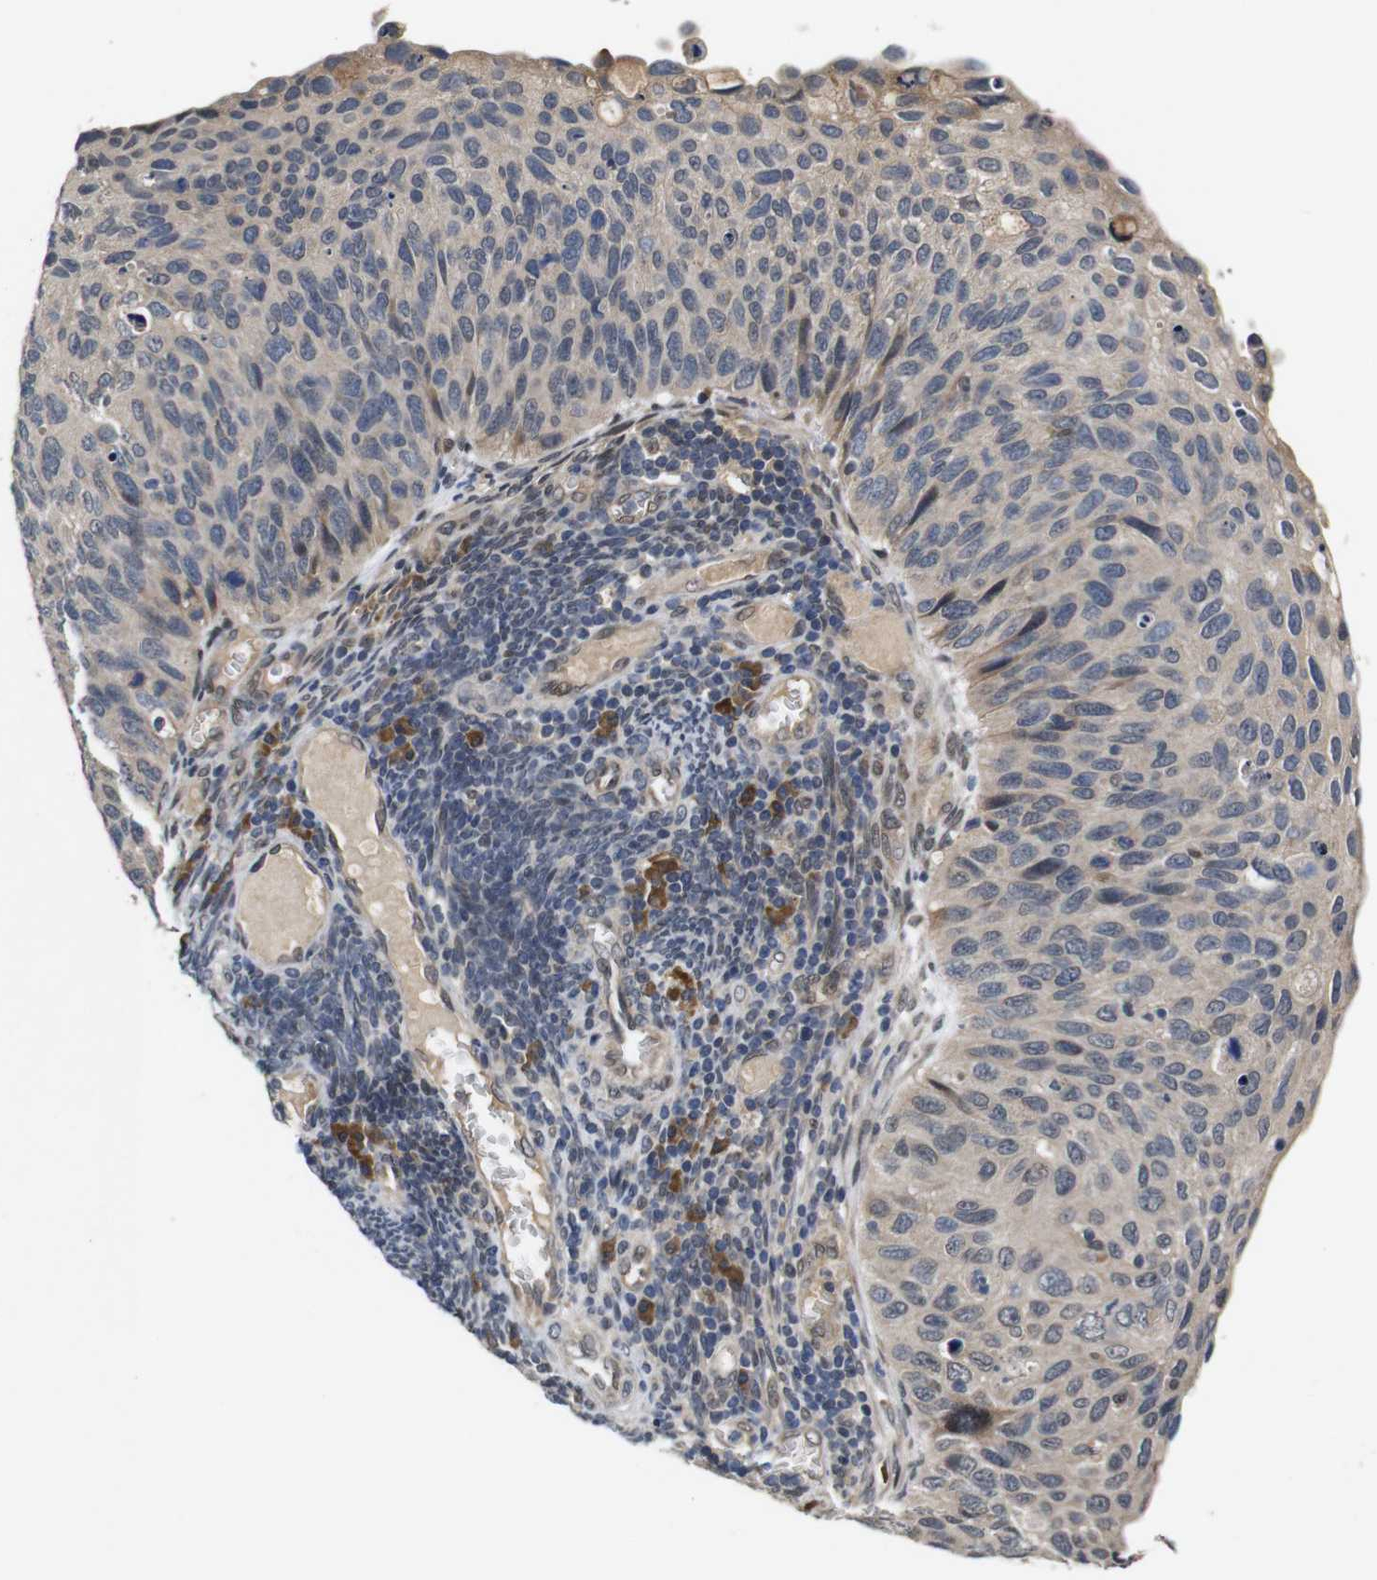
{"staining": {"intensity": "weak", "quantity": "<25%", "location": "cytoplasmic/membranous"}, "tissue": "cervical cancer", "cell_type": "Tumor cells", "image_type": "cancer", "snomed": [{"axis": "morphology", "description": "Squamous cell carcinoma, NOS"}, {"axis": "topography", "description": "Cervix"}], "caption": "IHC photomicrograph of neoplastic tissue: human cervical cancer (squamous cell carcinoma) stained with DAB (3,3'-diaminobenzidine) reveals no significant protein staining in tumor cells.", "gene": "ZBTB46", "patient": {"sex": "female", "age": 70}}